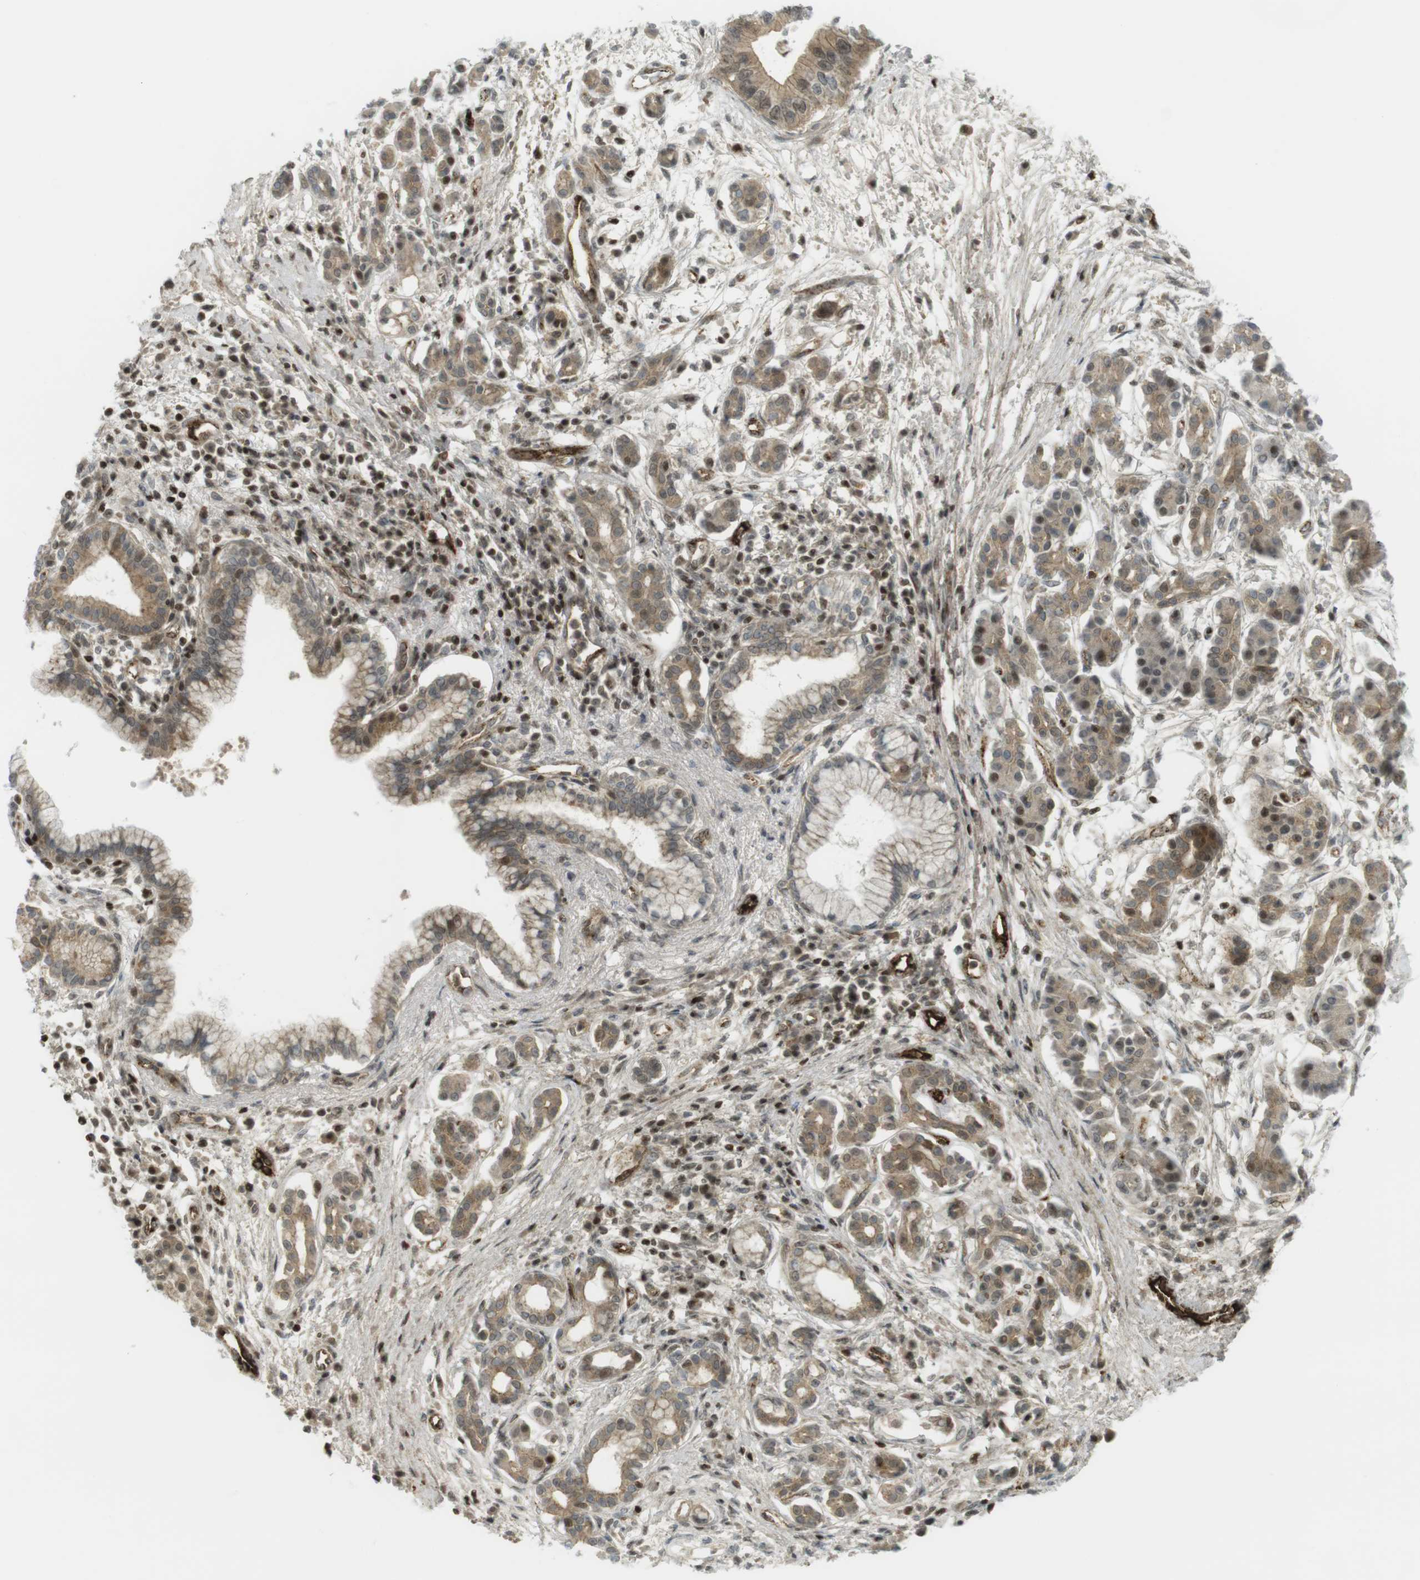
{"staining": {"intensity": "moderate", "quantity": ">75%", "location": "cytoplasmic/membranous,nuclear"}, "tissue": "pancreatic cancer", "cell_type": "Tumor cells", "image_type": "cancer", "snomed": [{"axis": "morphology", "description": "Adenocarcinoma, NOS"}, {"axis": "topography", "description": "Pancreas"}], "caption": "About >75% of tumor cells in human pancreatic cancer (adenocarcinoma) reveal moderate cytoplasmic/membranous and nuclear protein expression as visualized by brown immunohistochemical staining.", "gene": "PPP1R13B", "patient": {"sex": "male", "age": 77}}